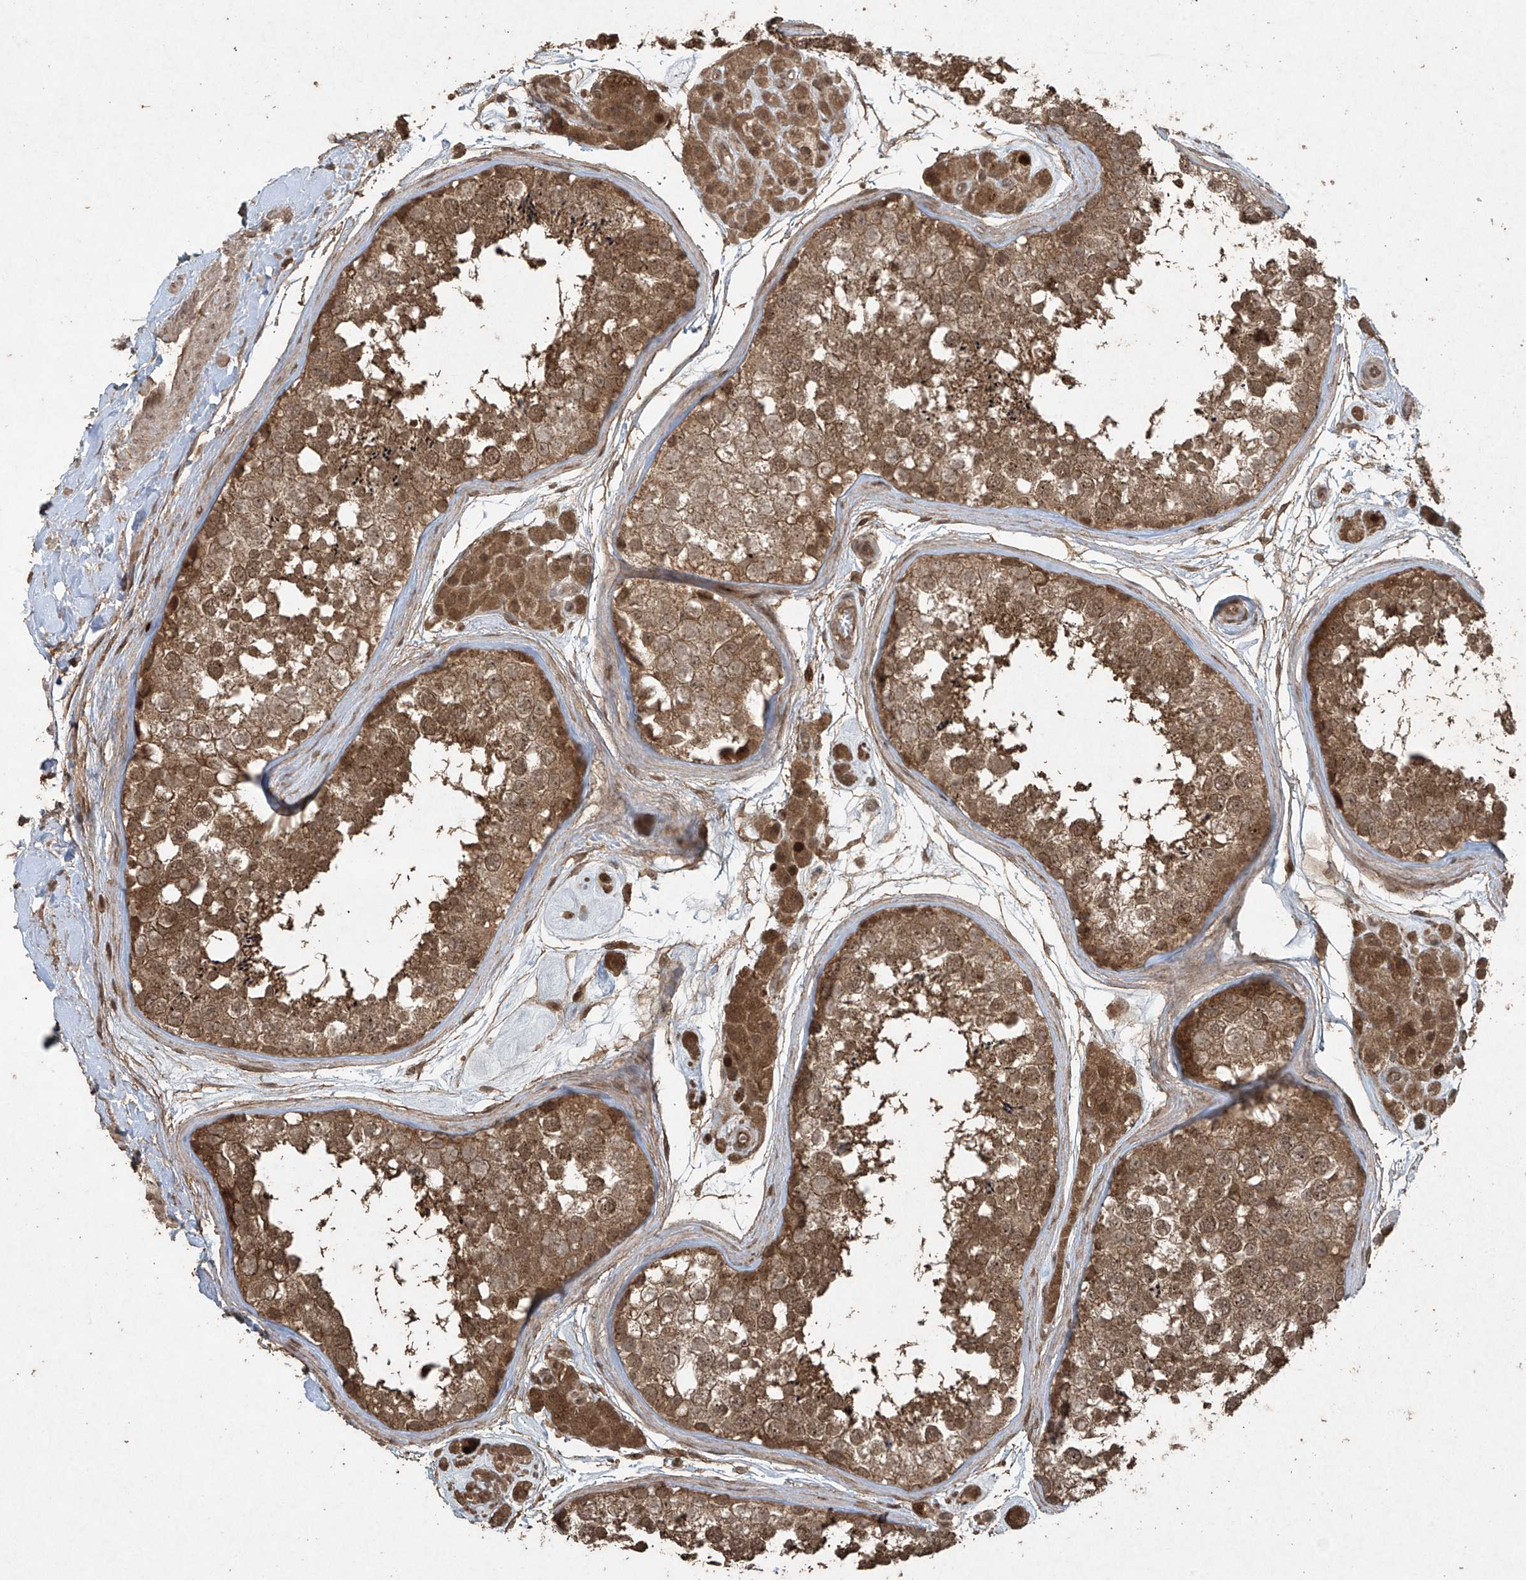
{"staining": {"intensity": "moderate", "quantity": ">75%", "location": "cytoplasmic/membranous,nuclear"}, "tissue": "testis", "cell_type": "Cells in seminiferous ducts", "image_type": "normal", "snomed": [{"axis": "morphology", "description": "Normal tissue, NOS"}, {"axis": "topography", "description": "Testis"}], "caption": "Immunohistochemistry (IHC) staining of benign testis, which exhibits medium levels of moderate cytoplasmic/membranous,nuclear positivity in approximately >75% of cells in seminiferous ducts indicating moderate cytoplasmic/membranous,nuclear protein staining. The staining was performed using DAB (brown) for protein detection and nuclei were counterstained in hematoxylin (blue).", "gene": "PGPEP1", "patient": {"sex": "male", "age": 56}}